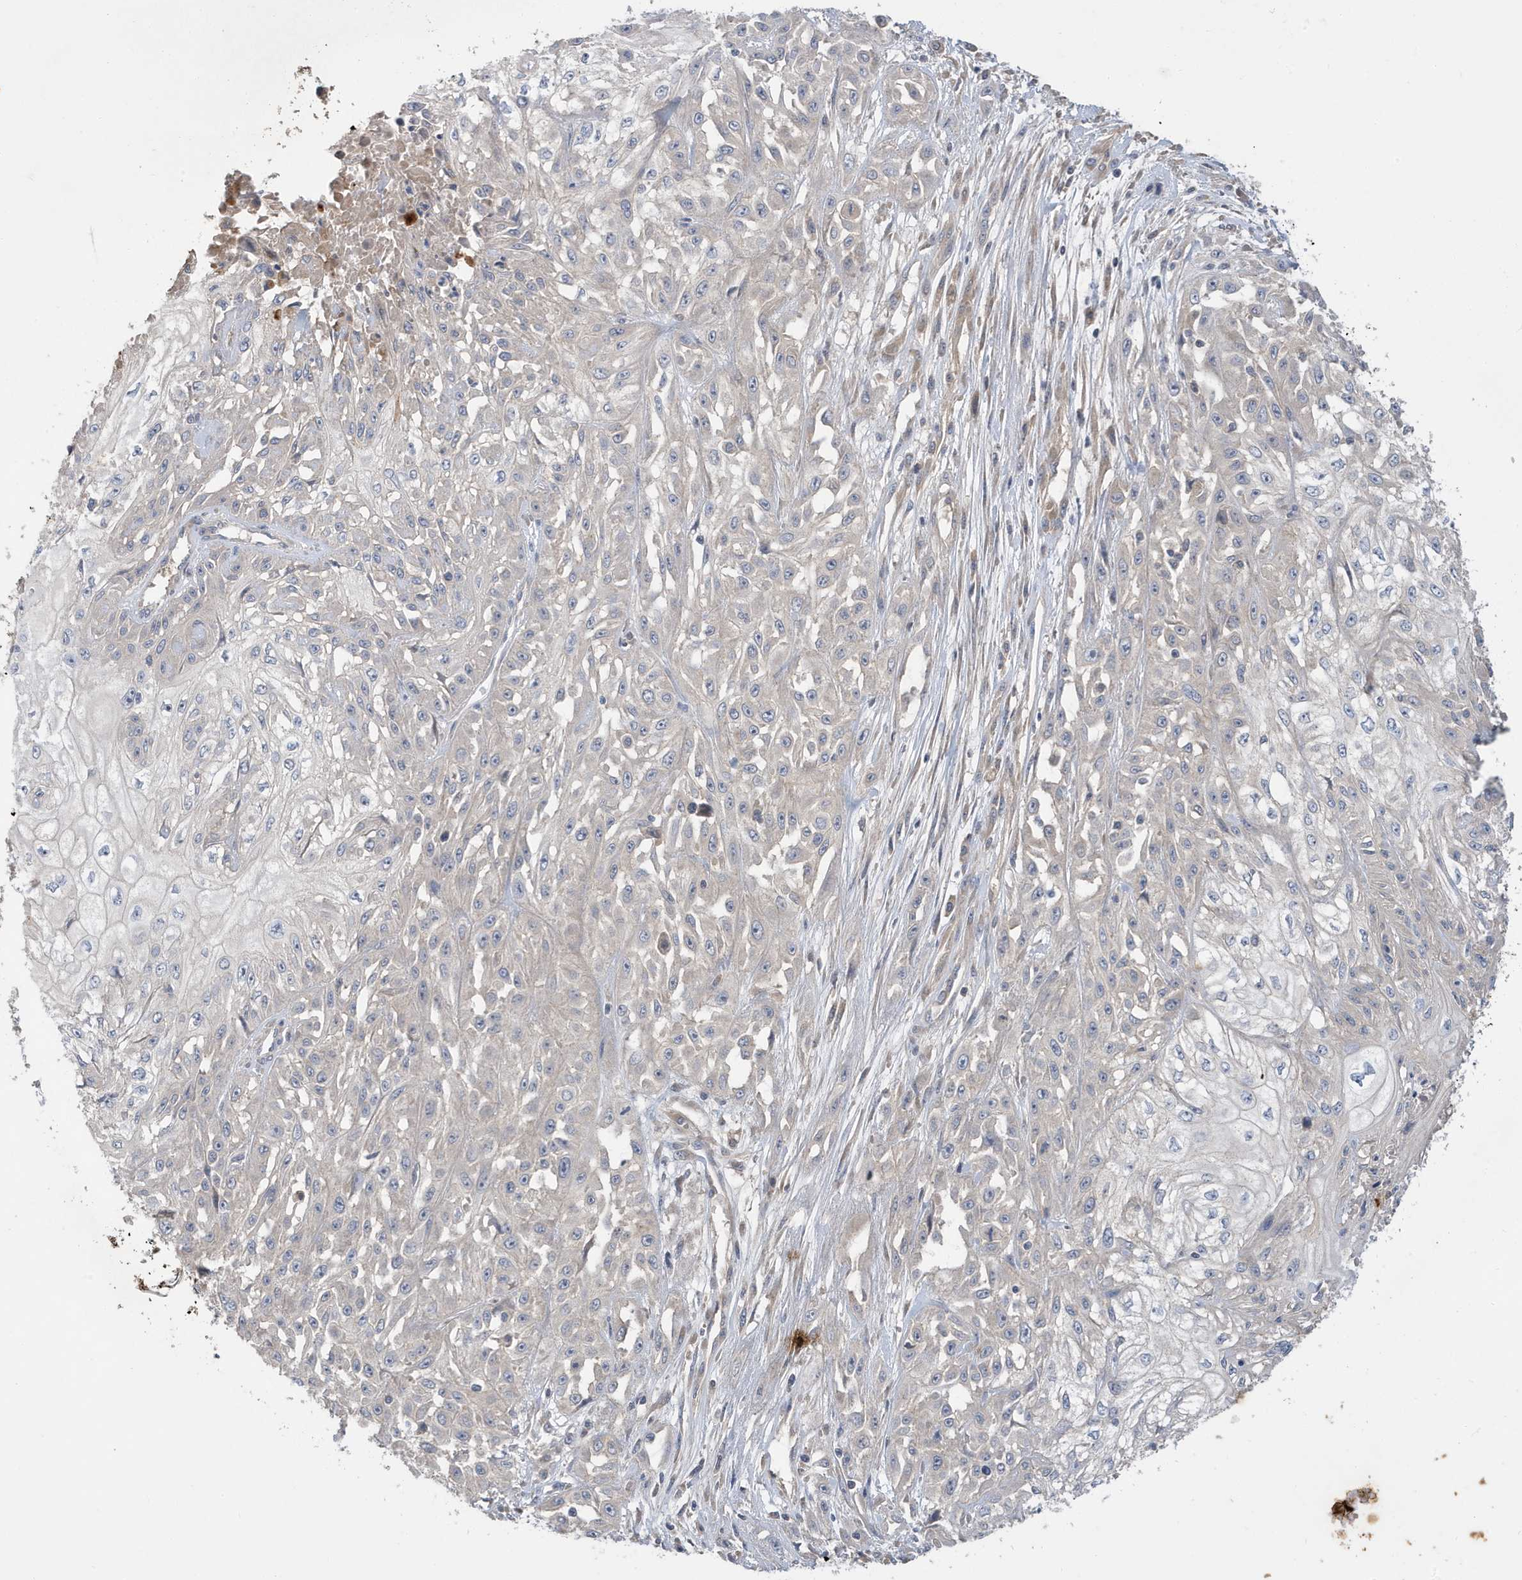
{"staining": {"intensity": "negative", "quantity": "none", "location": "none"}, "tissue": "skin cancer", "cell_type": "Tumor cells", "image_type": "cancer", "snomed": [{"axis": "morphology", "description": "Squamous cell carcinoma, NOS"}, {"axis": "morphology", "description": "Squamous cell carcinoma, metastatic, NOS"}, {"axis": "topography", "description": "Skin"}, {"axis": "topography", "description": "Lymph node"}], "caption": "Photomicrograph shows no significant protein positivity in tumor cells of skin cancer (metastatic squamous cell carcinoma).", "gene": "LAPTM4A", "patient": {"sex": "male", "age": 75}}